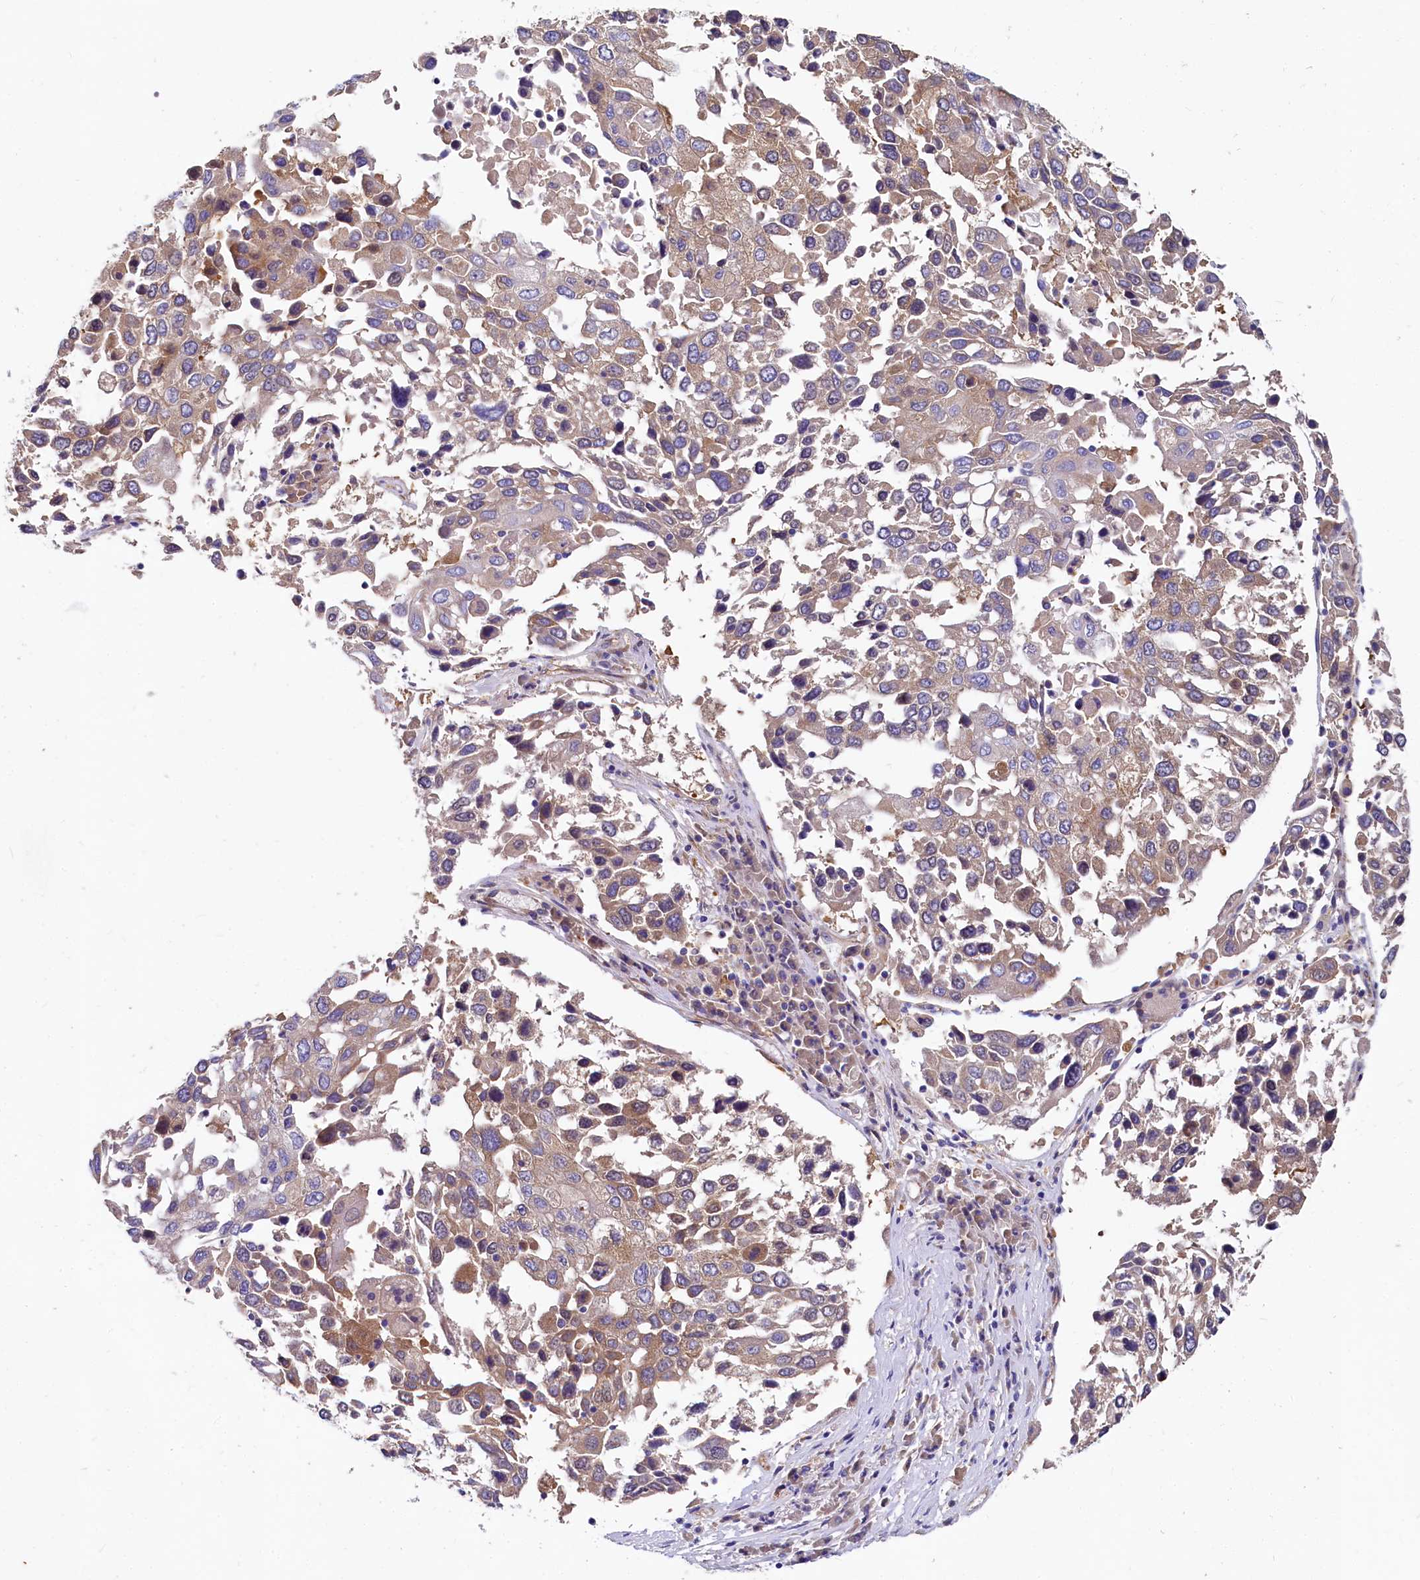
{"staining": {"intensity": "moderate", "quantity": ">75%", "location": "cytoplasmic/membranous"}, "tissue": "lung cancer", "cell_type": "Tumor cells", "image_type": "cancer", "snomed": [{"axis": "morphology", "description": "Squamous cell carcinoma, NOS"}, {"axis": "topography", "description": "Lung"}], "caption": "IHC histopathology image of lung squamous cell carcinoma stained for a protein (brown), which shows medium levels of moderate cytoplasmic/membranous staining in about >75% of tumor cells.", "gene": "QARS1", "patient": {"sex": "male", "age": 65}}